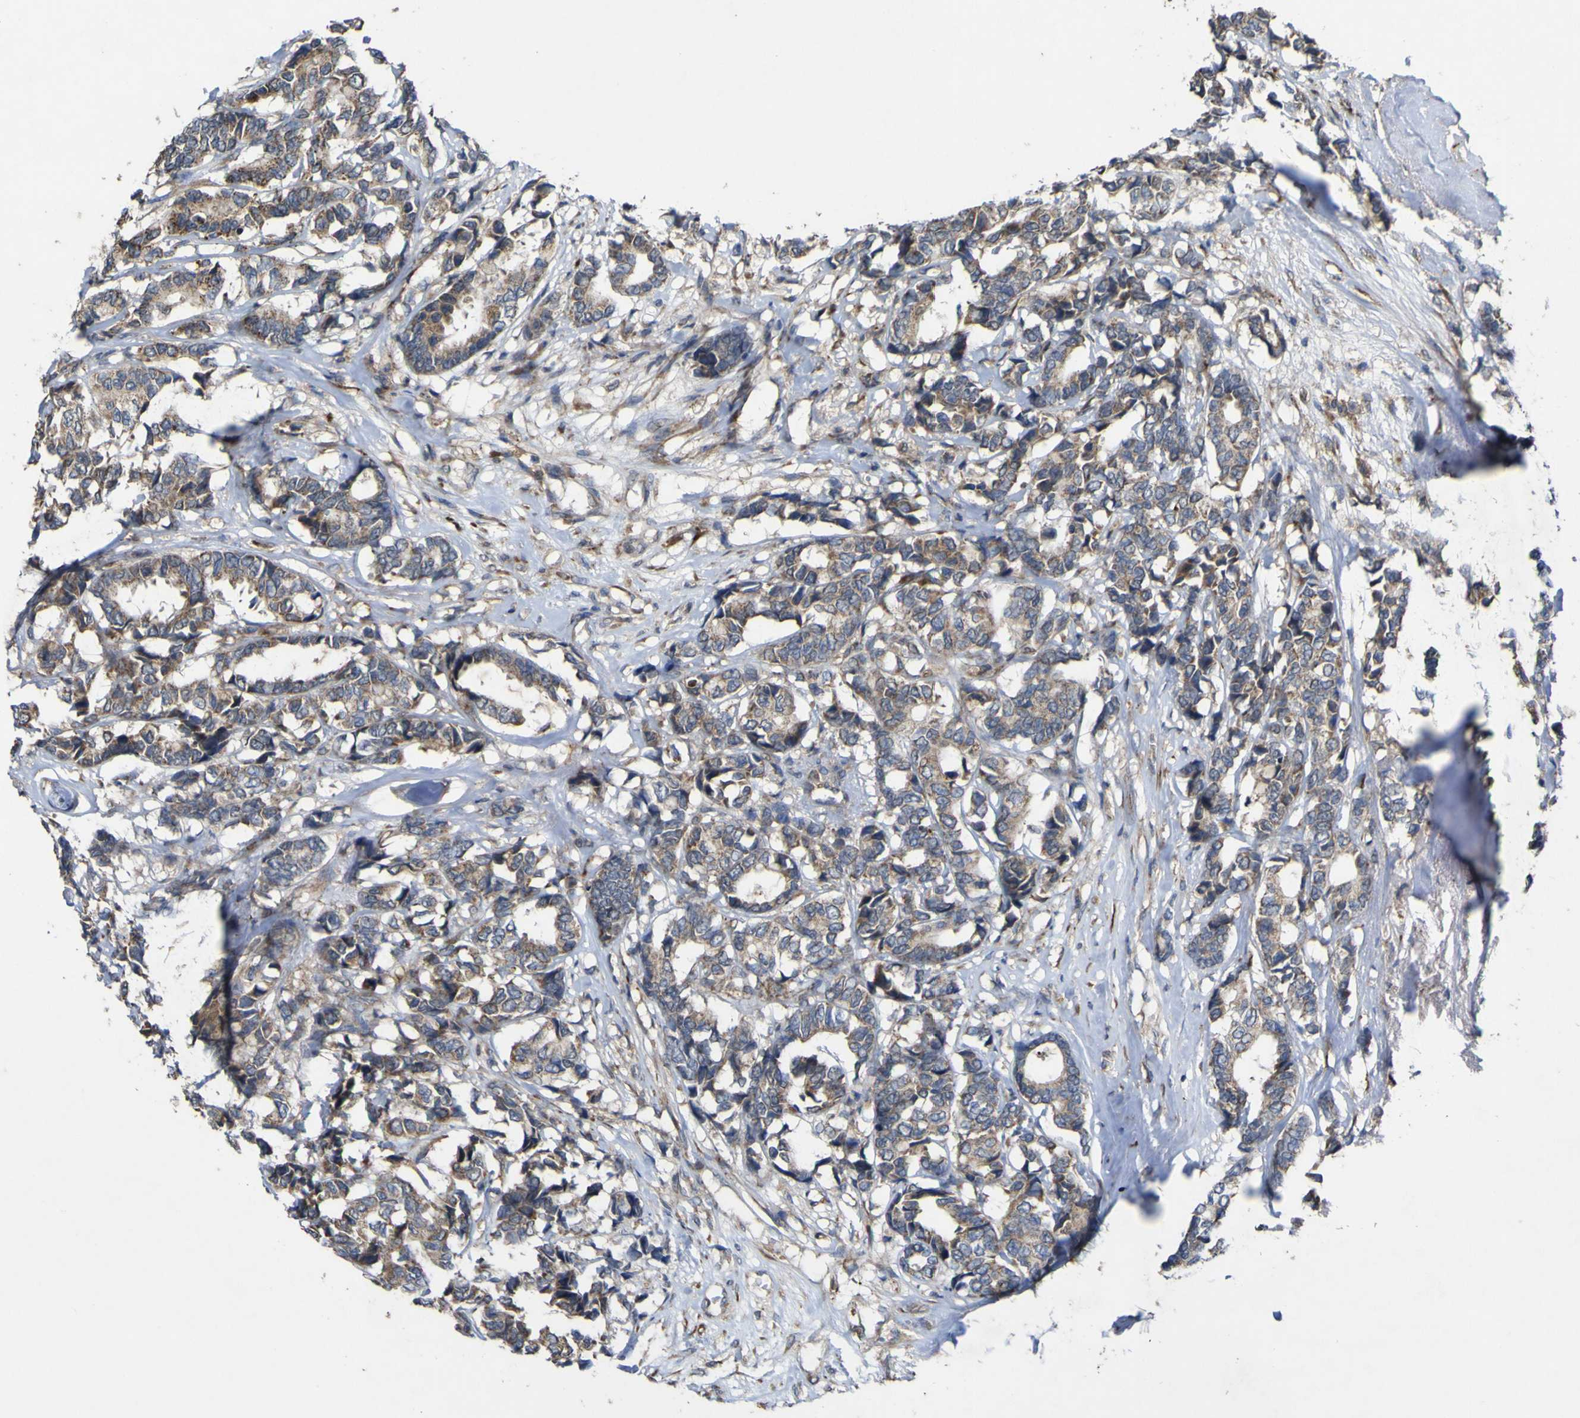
{"staining": {"intensity": "moderate", "quantity": ">75%", "location": "cytoplasmic/membranous"}, "tissue": "breast cancer", "cell_type": "Tumor cells", "image_type": "cancer", "snomed": [{"axis": "morphology", "description": "Duct carcinoma"}, {"axis": "topography", "description": "Breast"}], "caption": "This image shows breast cancer (invasive ductal carcinoma) stained with immunohistochemistry (IHC) to label a protein in brown. The cytoplasmic/membranous of tumor cells show moderate positivity for the protein. Nuclei are counter-stained blue.", "gene": "IRAK2", "patient": {"sex": "female", "age": 87}}